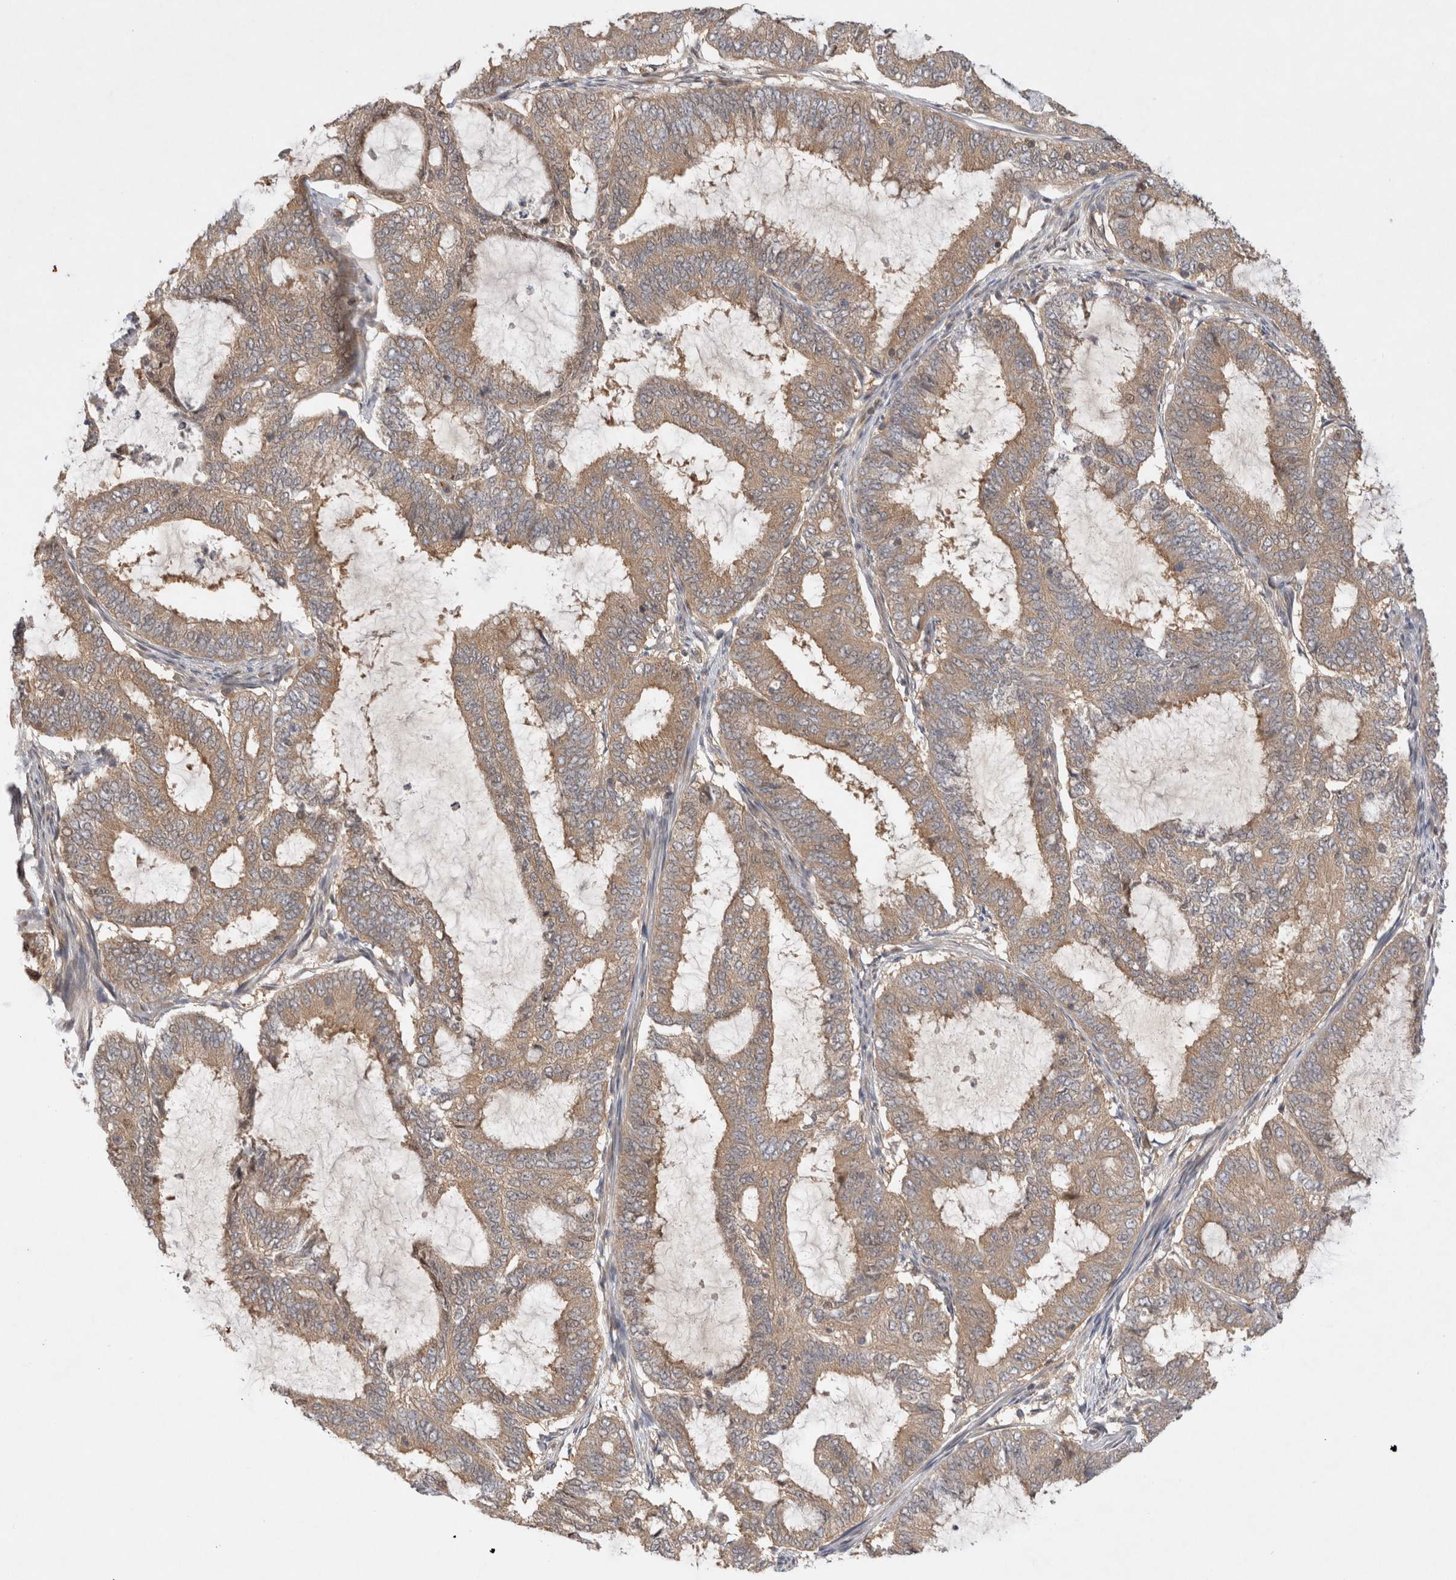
{"staining": {"intensity": "moderate", "quantity": ">75%", "location": "cytoplasmic/membranous"}, "tissue": "endometrial cancer", "cell_type": "Tumor cells", "image_type": "cancer", "snomed": [{"axis": "morphology", "description": "Adenocarcinoma, NOS"}, {"axis": "topography", "description": "Endometrium"}], "caption": "Protein staining exhibits moderate cytoplasmic/membranous expression in about >75% of tumor cells in endometrial adenocarcinoma.", "gene": "HTT", "patient": {"sex": "female", "age": 51}}